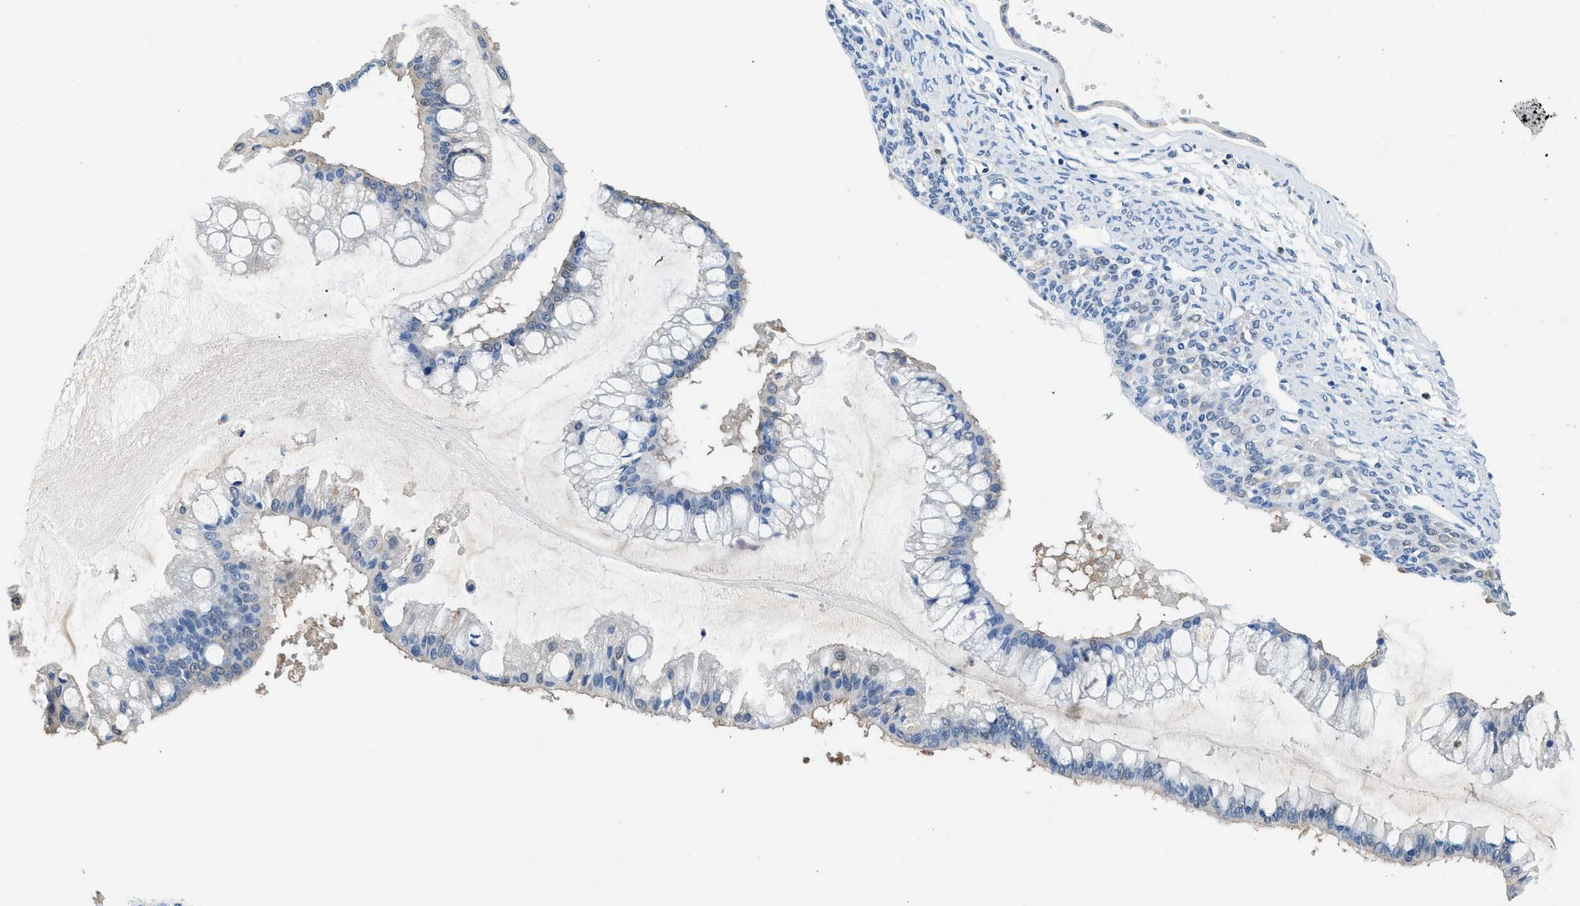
{"staining": {"intensity": "negative", "quantity": "none", "location": "none"}, "tissue": "ovarian cancer", "cell_type": "Tumor cells", "image_type": "cancer", "snomed": [{"axis": "morphology", "description": "Cystadenocarcinoma, mucinous, NOS"}, {"axis": "topography", "description": "Ovary"}], "caption": "DAB (3,3'-diaminobenzidine) immunohistochemical staining of ovarian mucinous cystadenocarcinoma reveals no significant positivity in tumor cells.", "gene": "FADS6", "patient": {"sex": "female", "age": 73}}